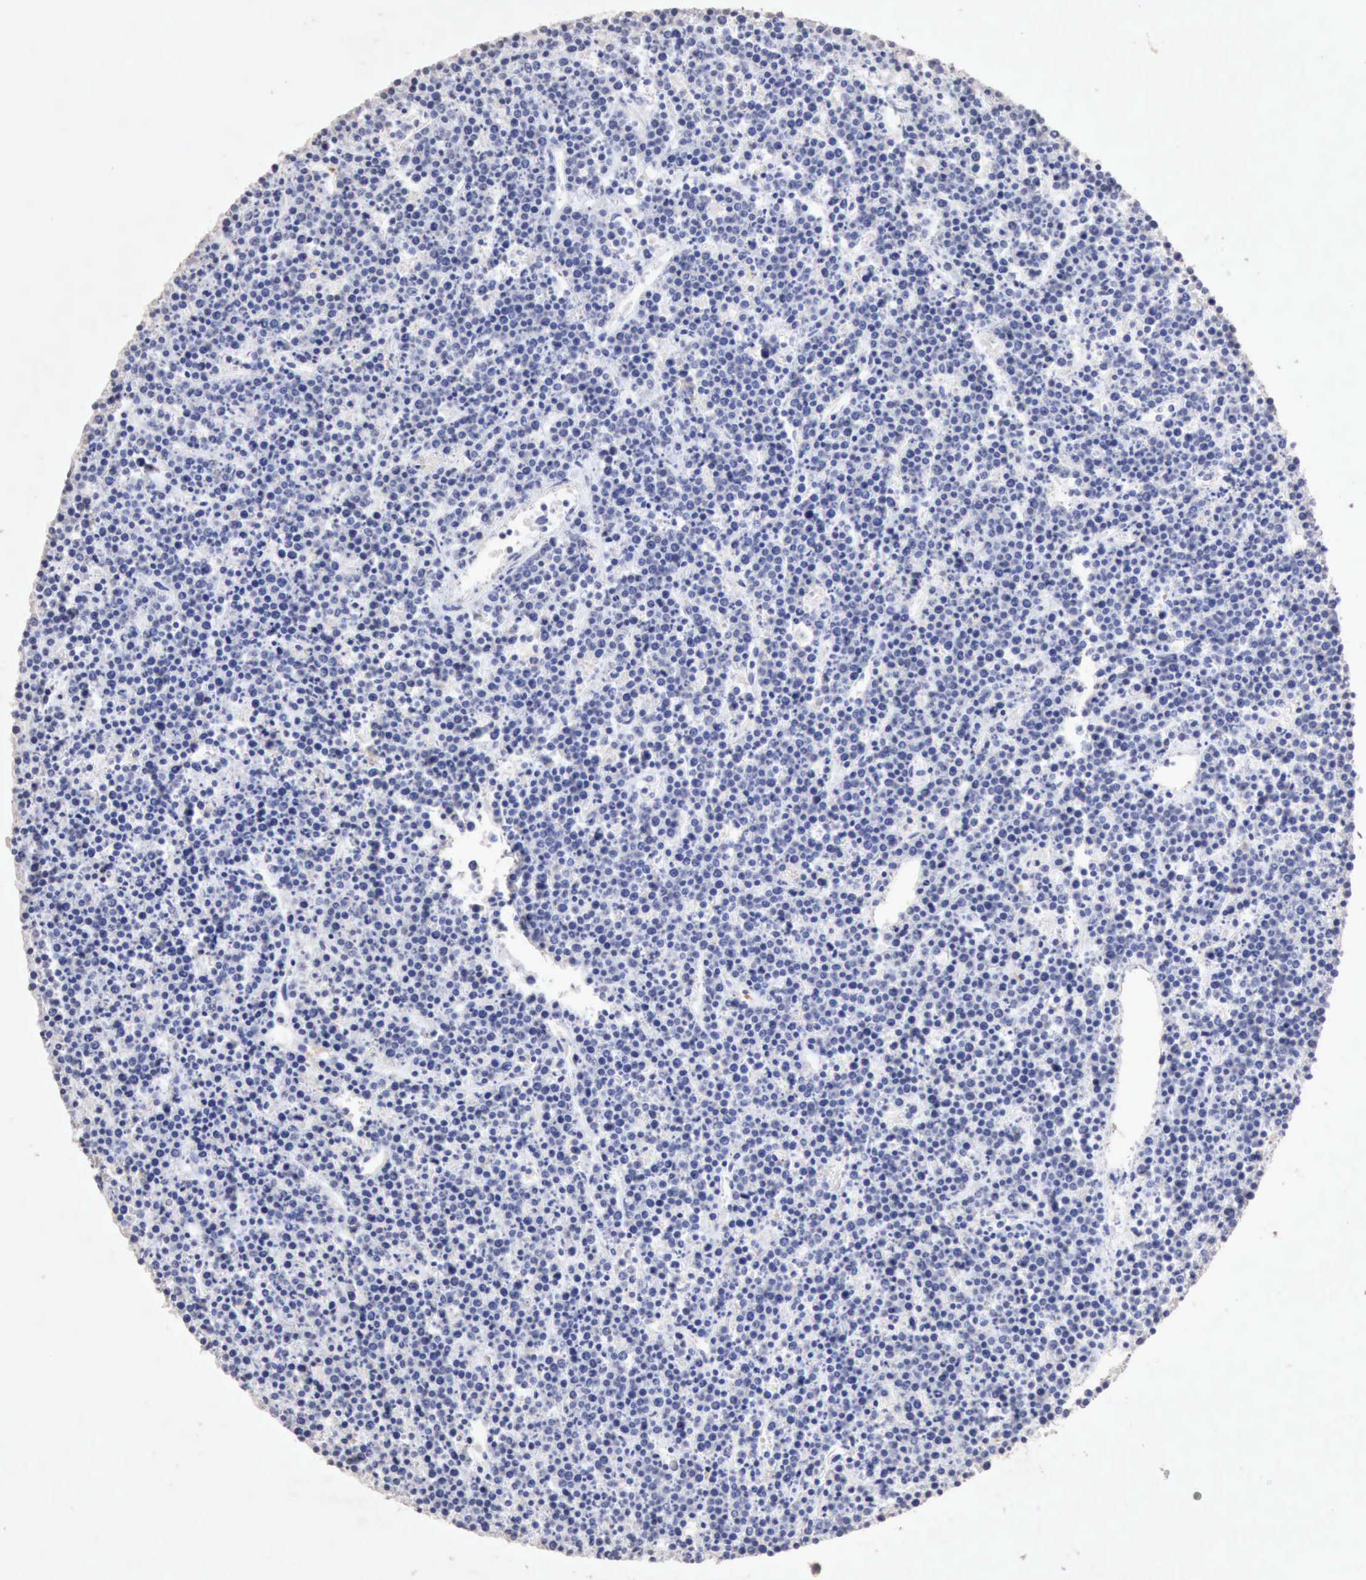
{"staining": {"intensity": "negative", "quantity": "none", "location": "none"}, "tissue": "lymphoma", "cell_type": "Tumor cells", "image_type": "cancer", "snomed": [{"axis": "morphology", "description": "Malignant lymphoma, non-Hodgkin's type, High grade"}, {"axis": "topography", "description": "Ovary"}], "caption": "Immunohistochemistry (IHC) image of neoplastic tissue: human lymphoma stained with DAB demonstrates no significant protein positivity in tumor cells.", "gene": "KRT6B", "patient": {"sex": "female", "age": 56}}